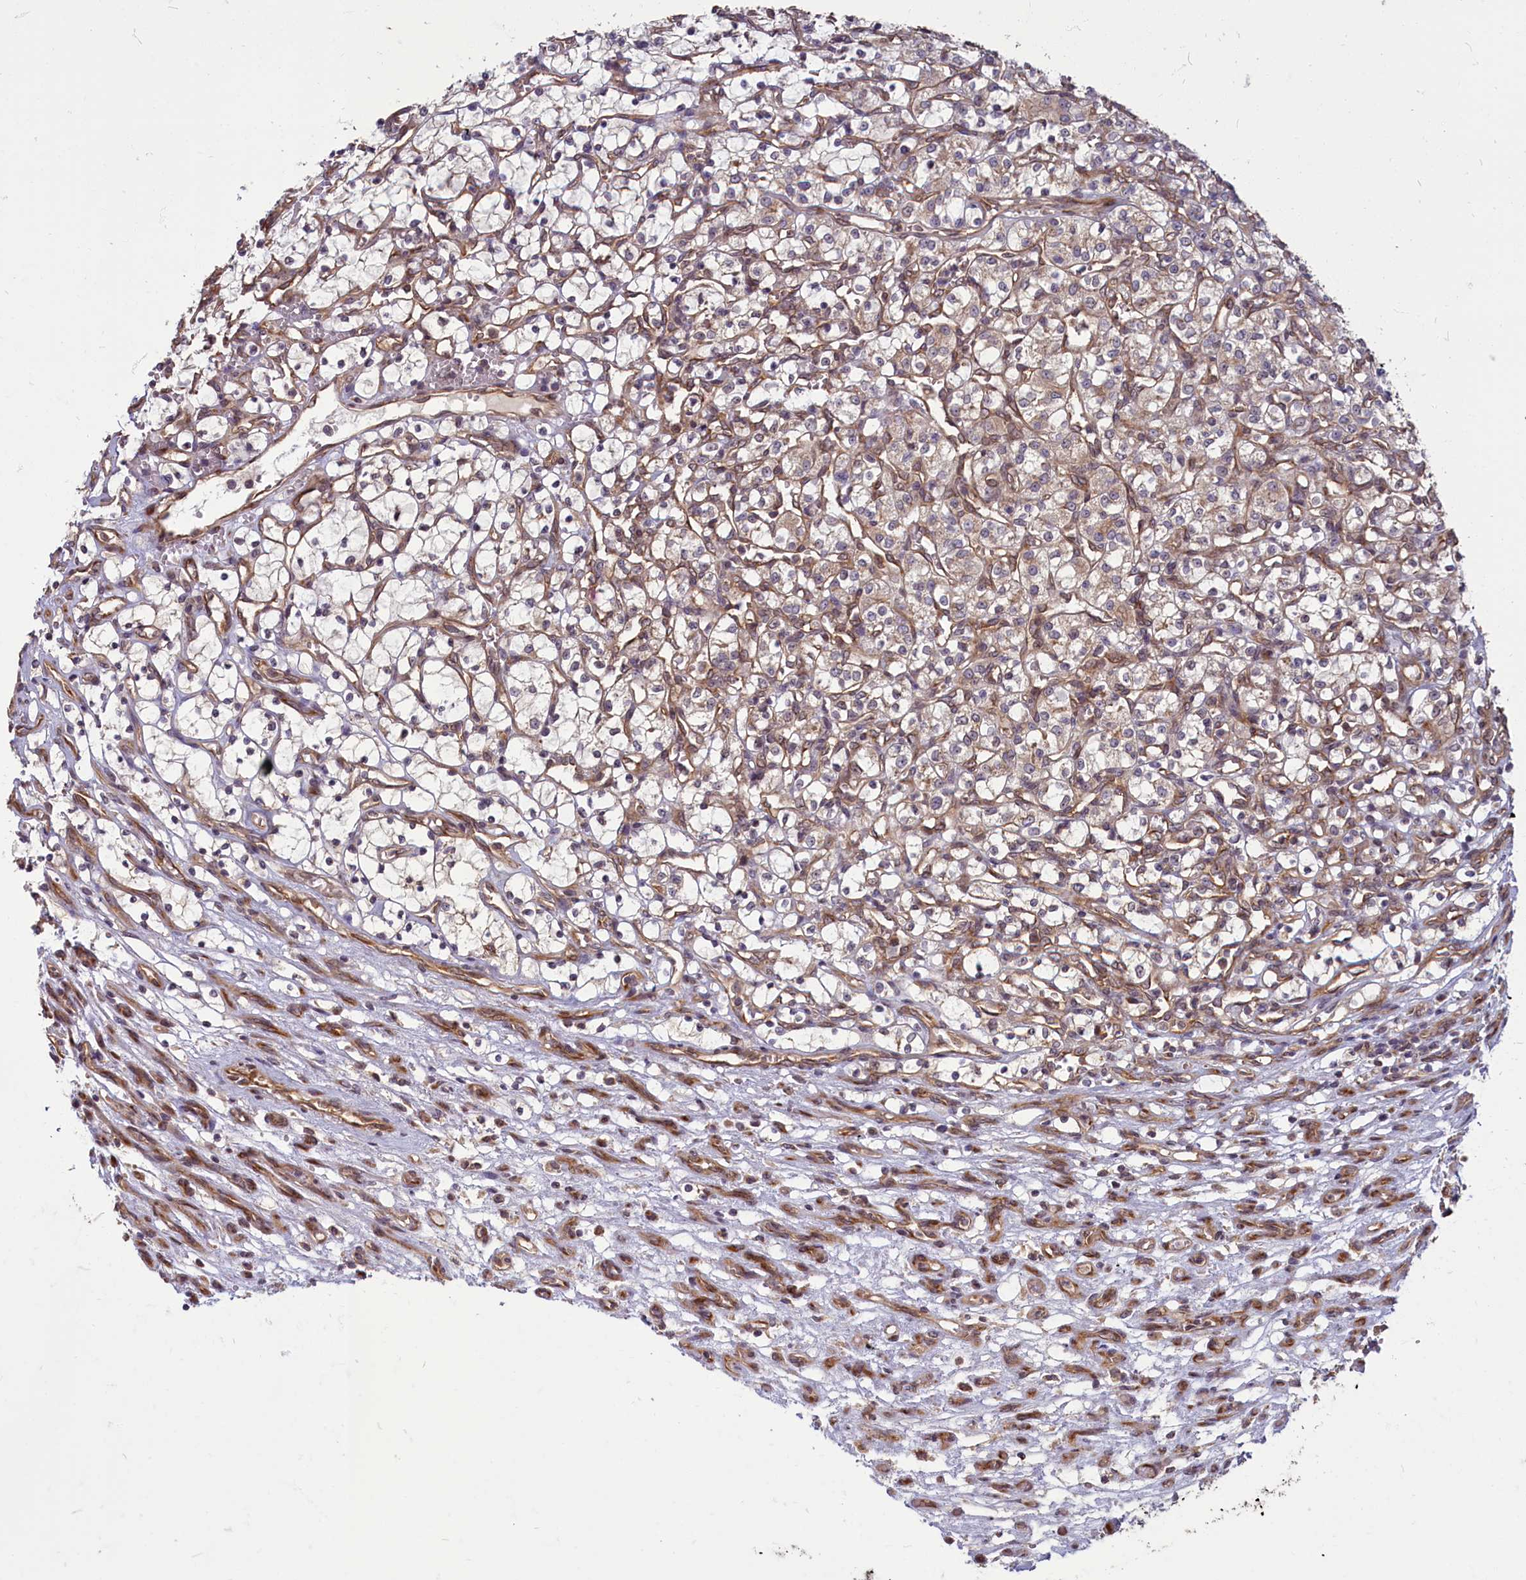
{"staining": {"intensity": "weak", "quantity": "<25%", "location": "cytoplasmic/membranous"}, "tissue": "renal cancer", "cell_type": "Tumor cells", "image_type": "cancer", "snomed": [{"axis": "morphology", "description": "Adenocarcinoma, NOS"}, {"axis": "topography", "description": "Kidney"}], "caption": "An IHC photomicrograph of renal cancer (adenocarcinoma) is shown. There is no staining in tumor cells of renal cancer (adenocarcinoma). The staining was performed using DAB to visualize the protein expression in brown, while the nuclei were stained in blue with hematoxylin (Magnification: 20x).", "gene": "MYCBP", "patient": {"sex": "female", "age": 69}}